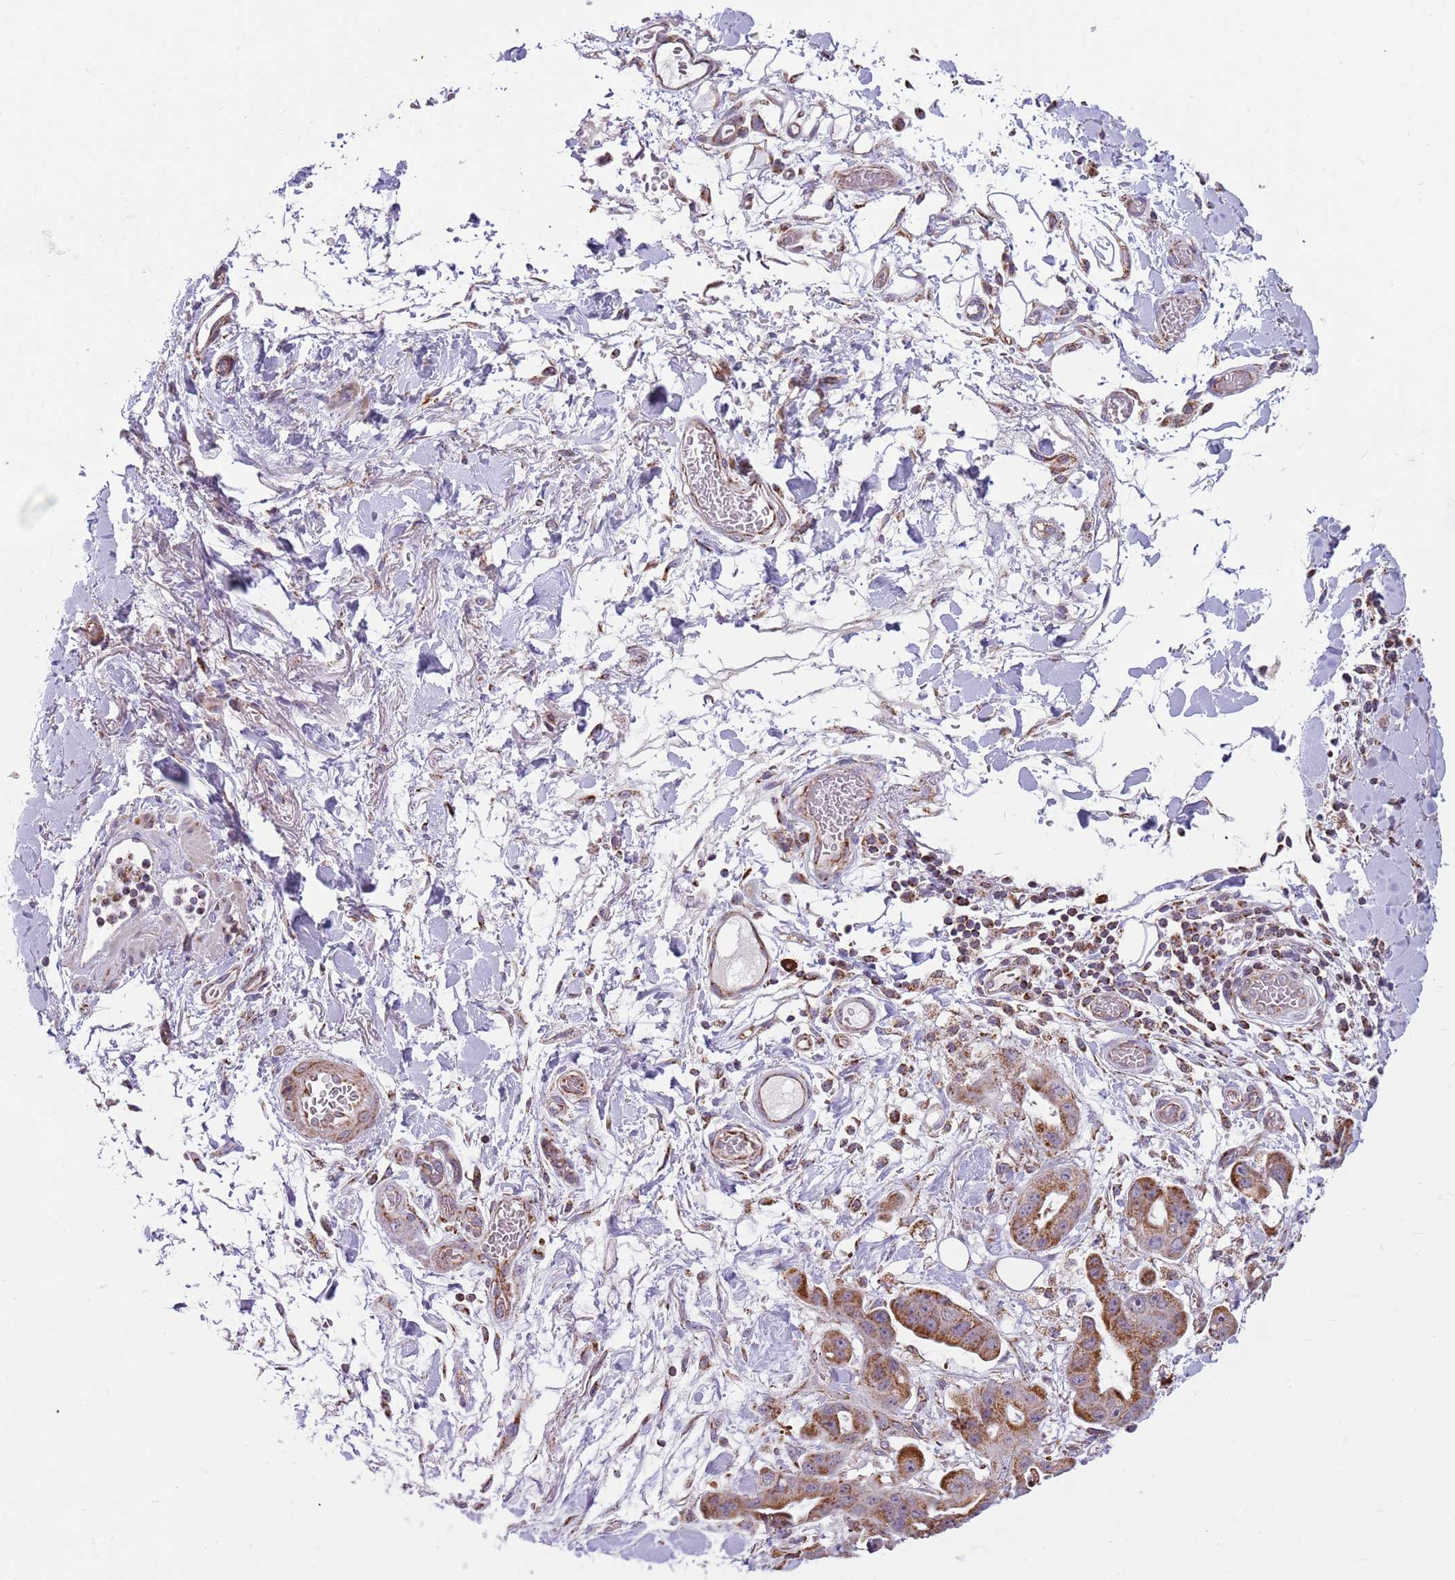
{"staining": {"intensity": "moderate", "quantity": ">75%", "location": "cytoplasmic/membranous"}, "tissue": "stomach cancer", "cell_type": "Tumor cells", "image_type": "cancer", "snomed": [{"axis": "morphology", "description": "Adenocarcinoma, NOS"}, {"axis": "topography", "description": "Stomach"}], "caption": "High-magnification brightfield microscopy of stomach adenocarcinoma stained with DAB (brown) and counterstained with hematoxylin (blue). tumor cells exhibit moderate cytoplasmic/membranous positivity is identified in about>75% of cells.", "gene": "LHX6", "patient": {"sex": "male", "age": 62}}